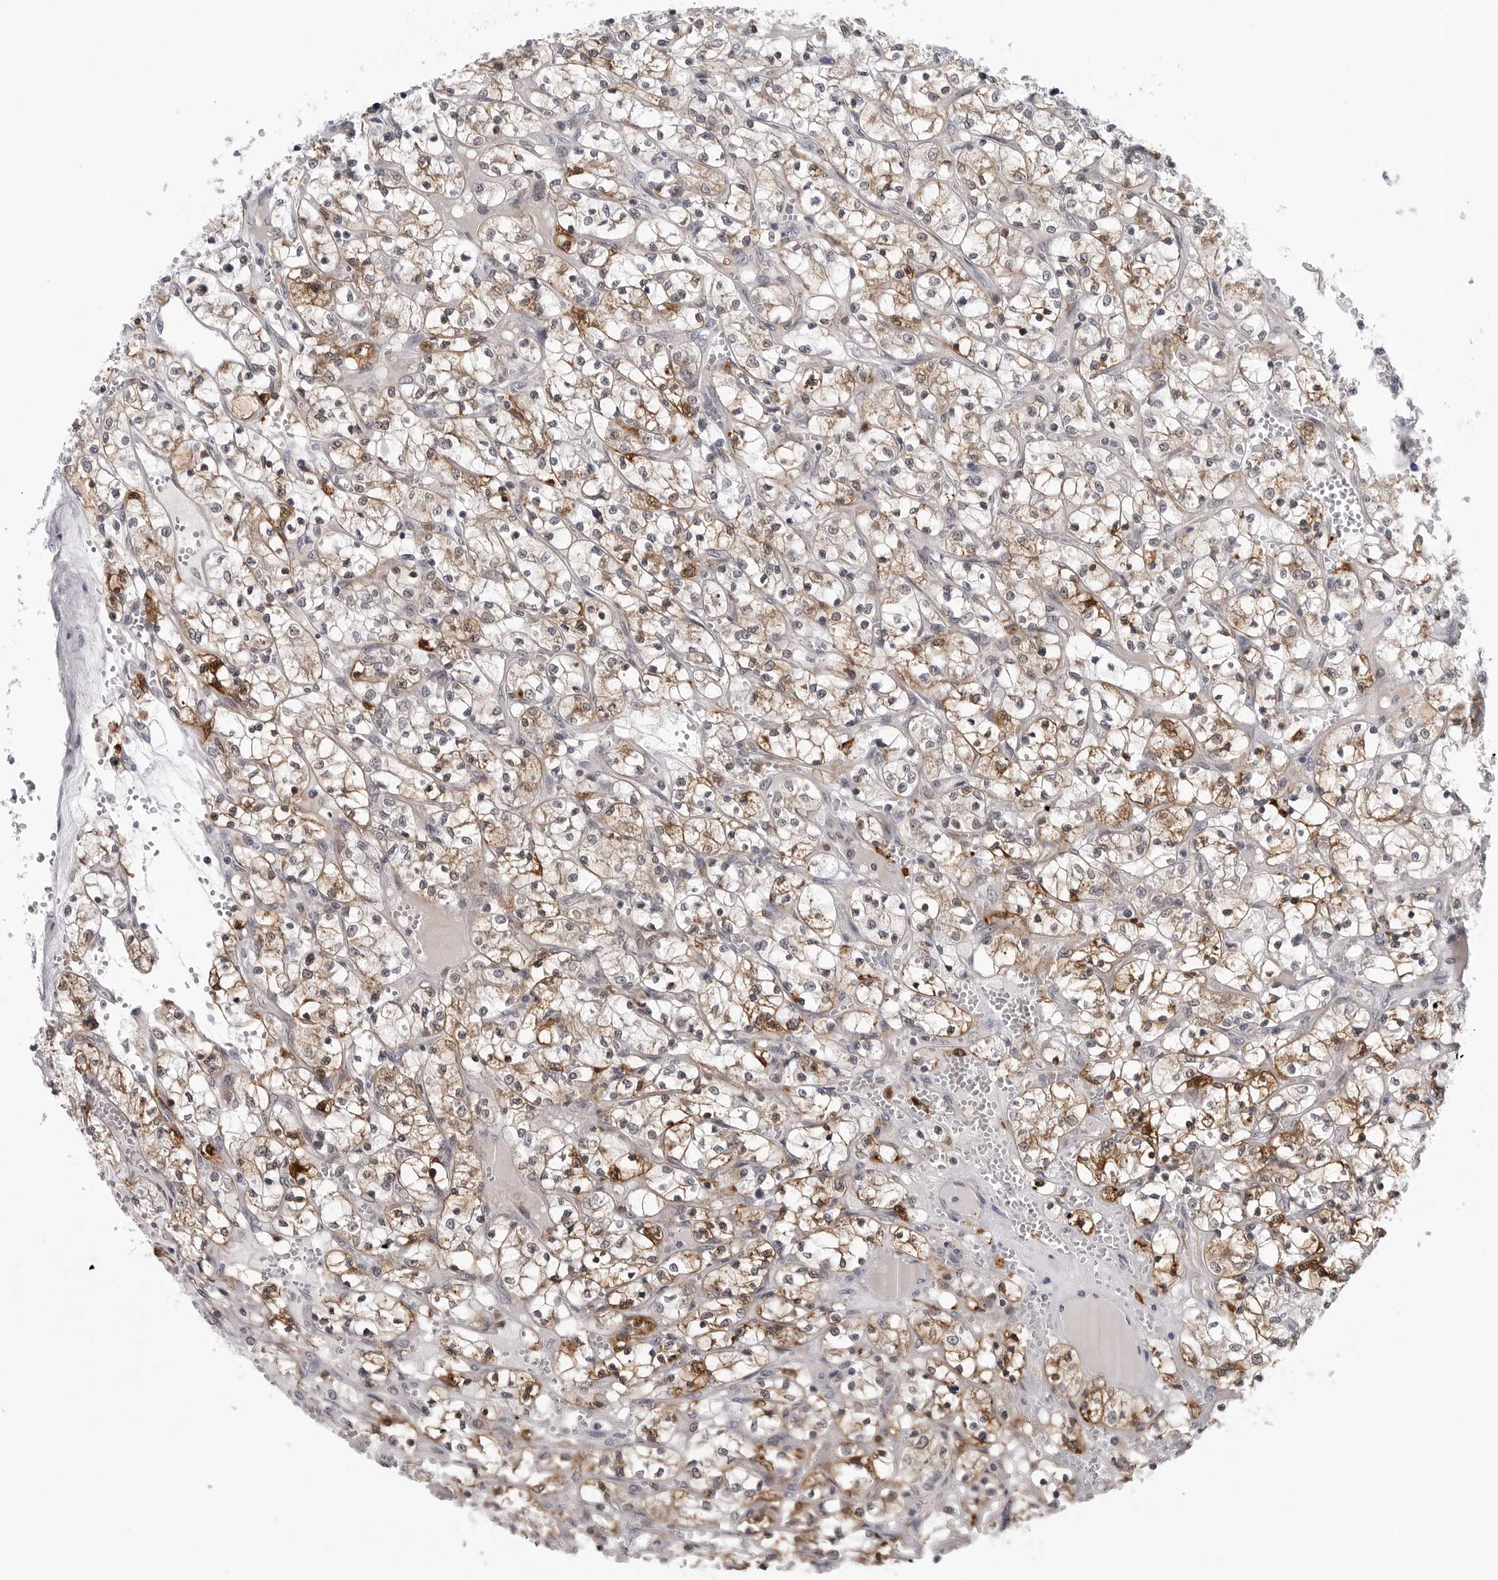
{"staining": {"intensity": "moderate", "quantity": ">75%", "location": "cytoplasmic/membranous"}, "tissue": "renal cancer", "cell_type": "Tumor cells", "image_type": "cancer", "snomed": [{"axis": "morphology", "description": "Adenocarcinoma, NOS"}, {"axis": "topography", "description": "Kidney"}], "caption": "Renal cancer tissue displays moderate cytoplasmic/membranous expression in about >75% of tumor cells, visualized by immunohistochemistry.", "gene": "CDK20", "patient": {"sex": "female", "age": 69}}